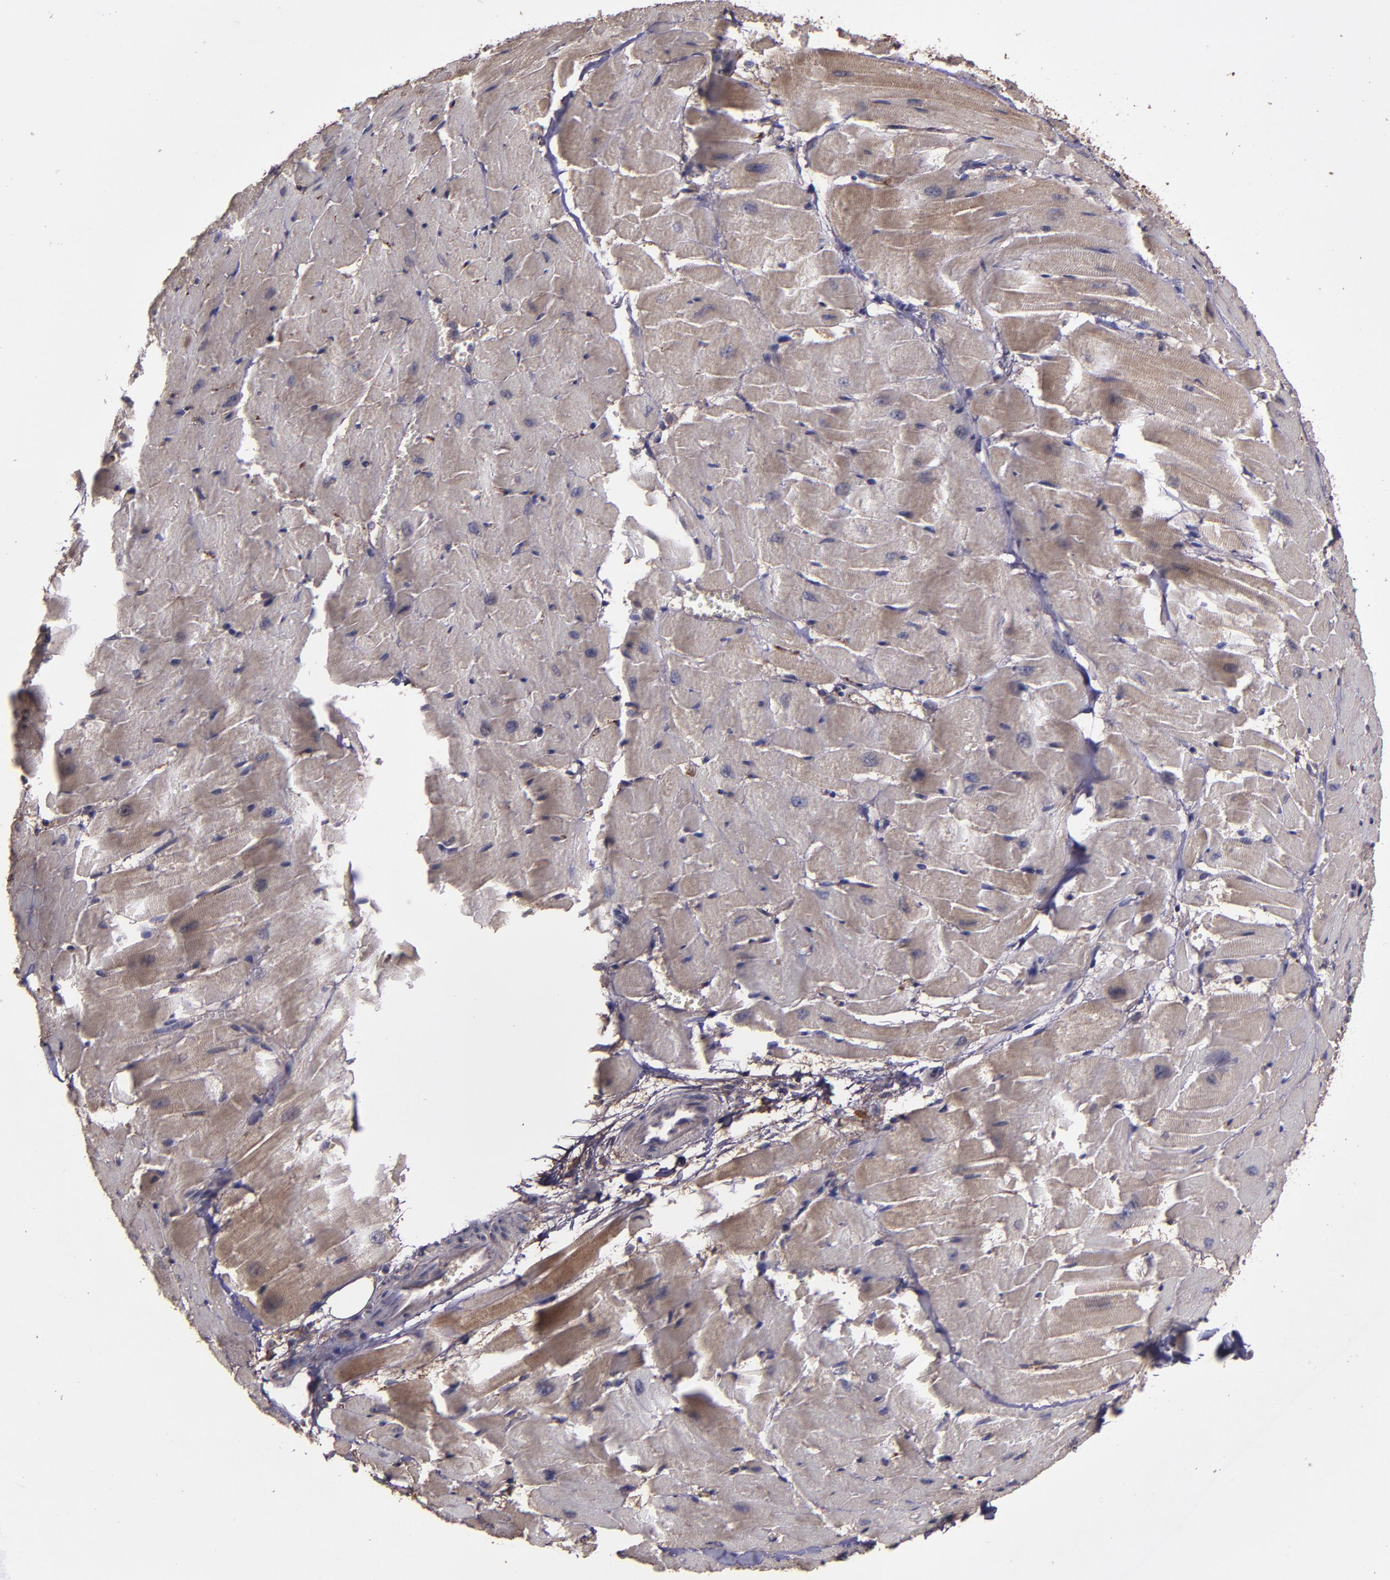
{"staining": {"intensity": "weak", "quantity": "<25%", "location": "cytoplasmic/membranous"}, "tissue": "heart muscle", "cell_type": "Cardiomyocytes", "image_type": "normal", "snomed": [{"axis": "morphology", "description": "Normal tissue, NOS"}, {"axis": "topography", "description": "Heart"}], "caption": "A high-resolution micrograph shows immunohistochemistry (IHC) staining of benign heart muscle, which reveals no significant staining in cardiomyocytes. Nuclei are stained in blue.", "gene": "SERPINF2", "patient": {"sex": "female", "age": 19}}